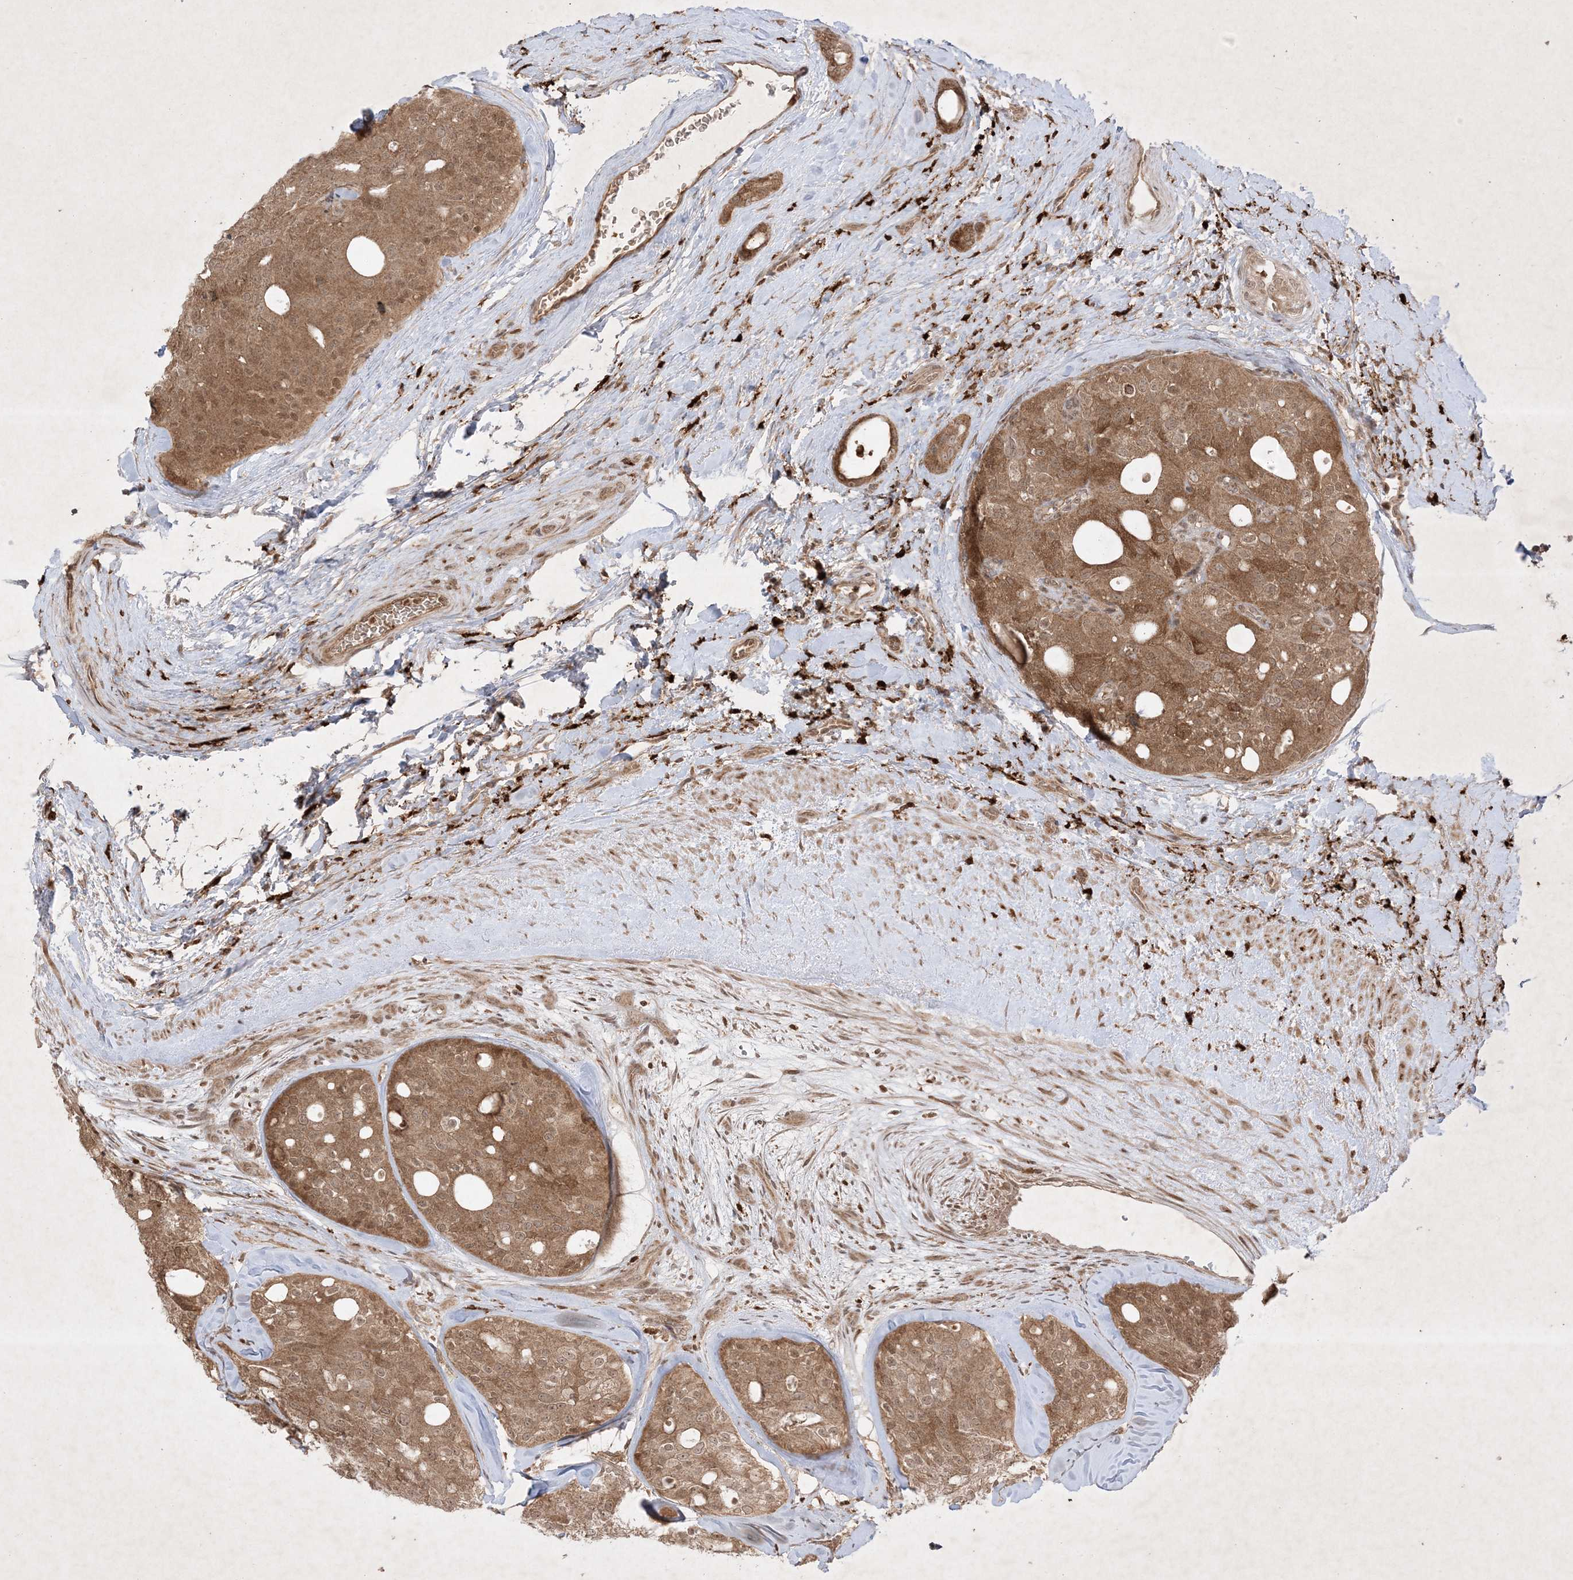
{"staining": {"intensity": "moderate", "quantity": ">75%", "location": "cytoplasmic/membranous,nuclear"}, "tissue": "thyroid cancer", "cell_type": "Tumor cells", "image_type": "cancer", "snomed": [{"axis": "morphology", "description": "Follicular adenoma carcinoma, NOS"}, {"axis": "topography", "description": "Thyroid gland"}], "caption": "A brown stain labels moderate cytoplasmic/membranous and nuclear staining of a protein in human follicular adenoma carcinoma (thyroid) tumor cells.", "gene": "PTK6", "patient": {"sex": "male", "age": 75}}